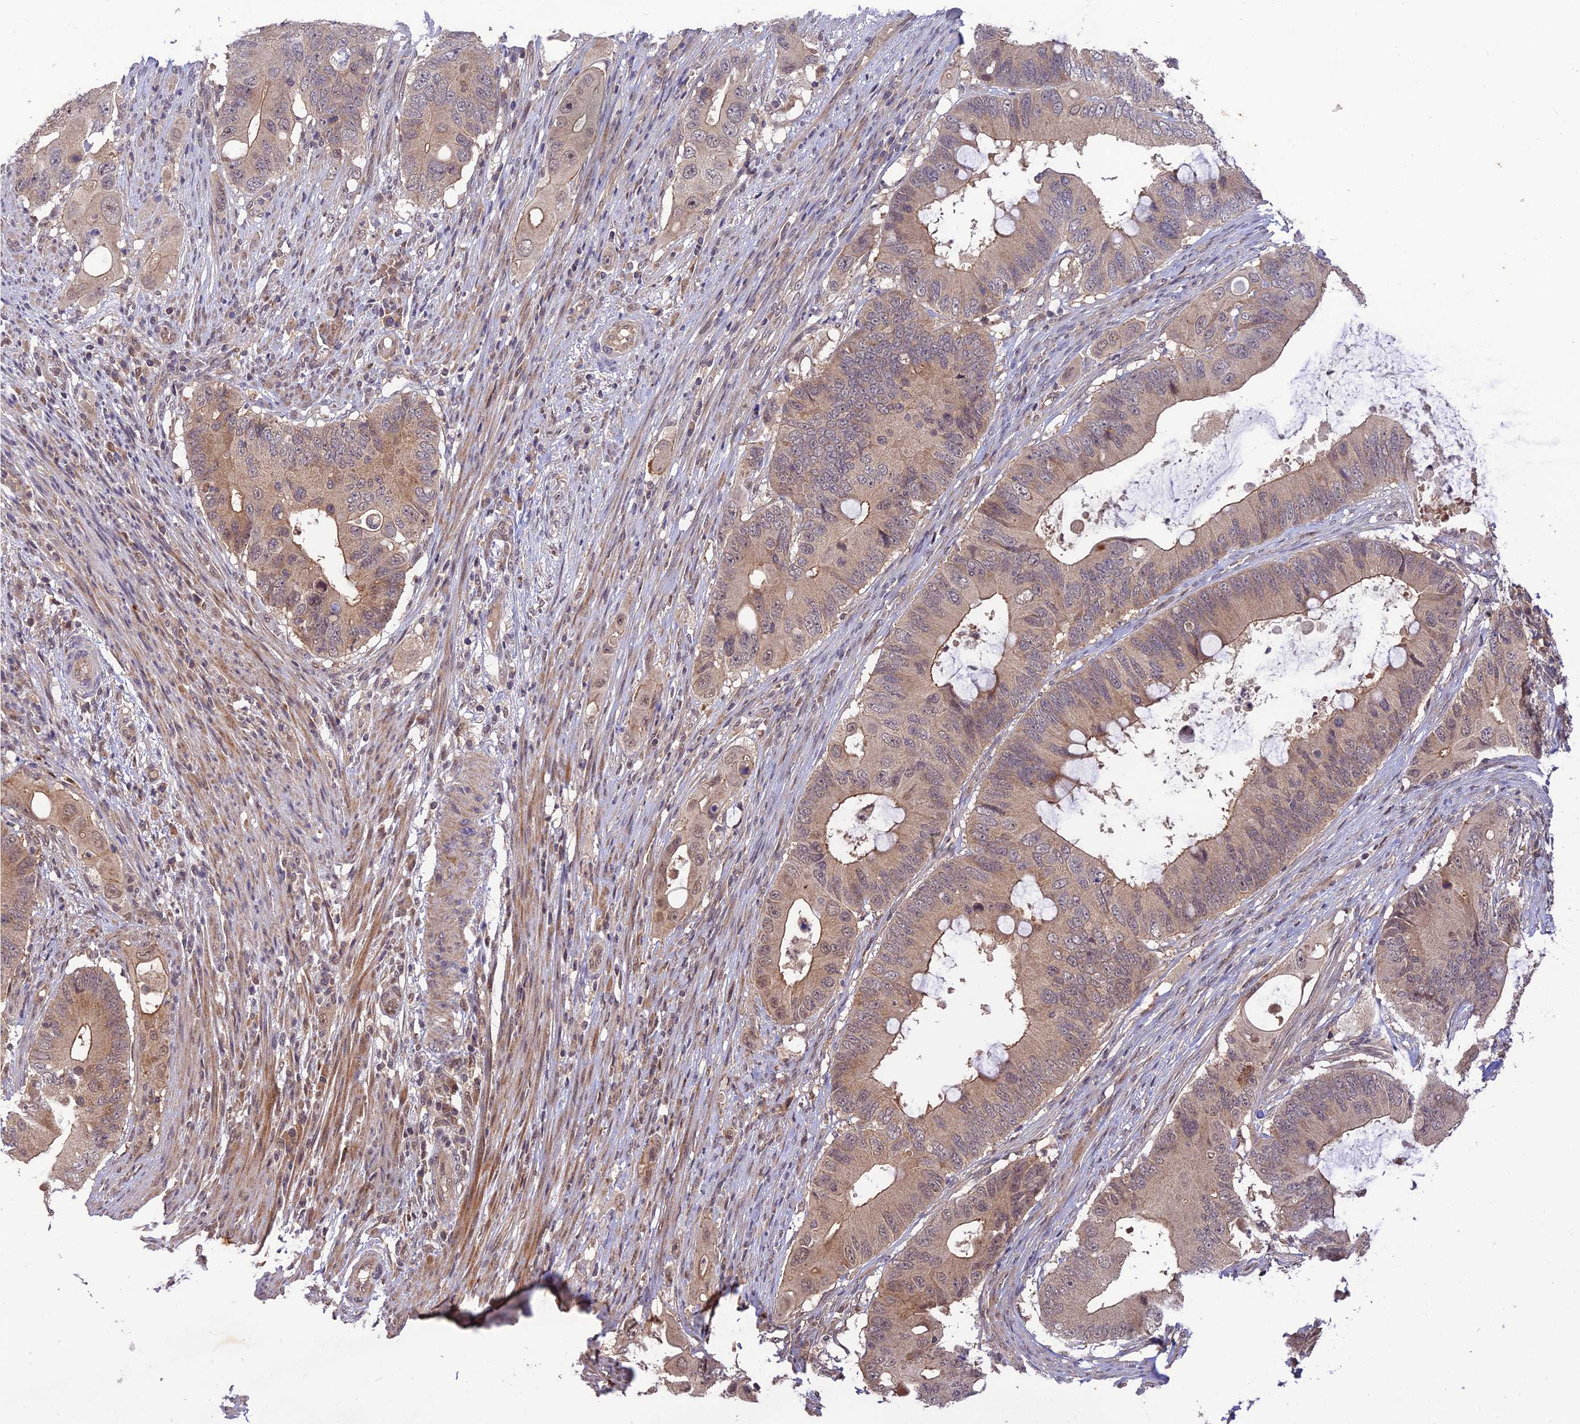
{"staining": {"intensity": "weak", "quantity": ">75%", "location": "cytoplasmic/membranous,nuclear"}, "tissue": "colorectal cancer", "cell_type": "Tumor cells", "image_type": "cancer", "snomed": [{"axis": "morphology", "description": "Adenocarcinoma, NOS"}, {"axis": "topography", "description": "Colon"}], "caption": "Immunohistochemical staining of adenocarcinoma (colorectal) demonstrates low levels of weak cytoplasmic/membranous and nuclear positivity in about >75% of tumor cells.", "gene": "REV1", "patient": {"sex": "male", "age": 71}}